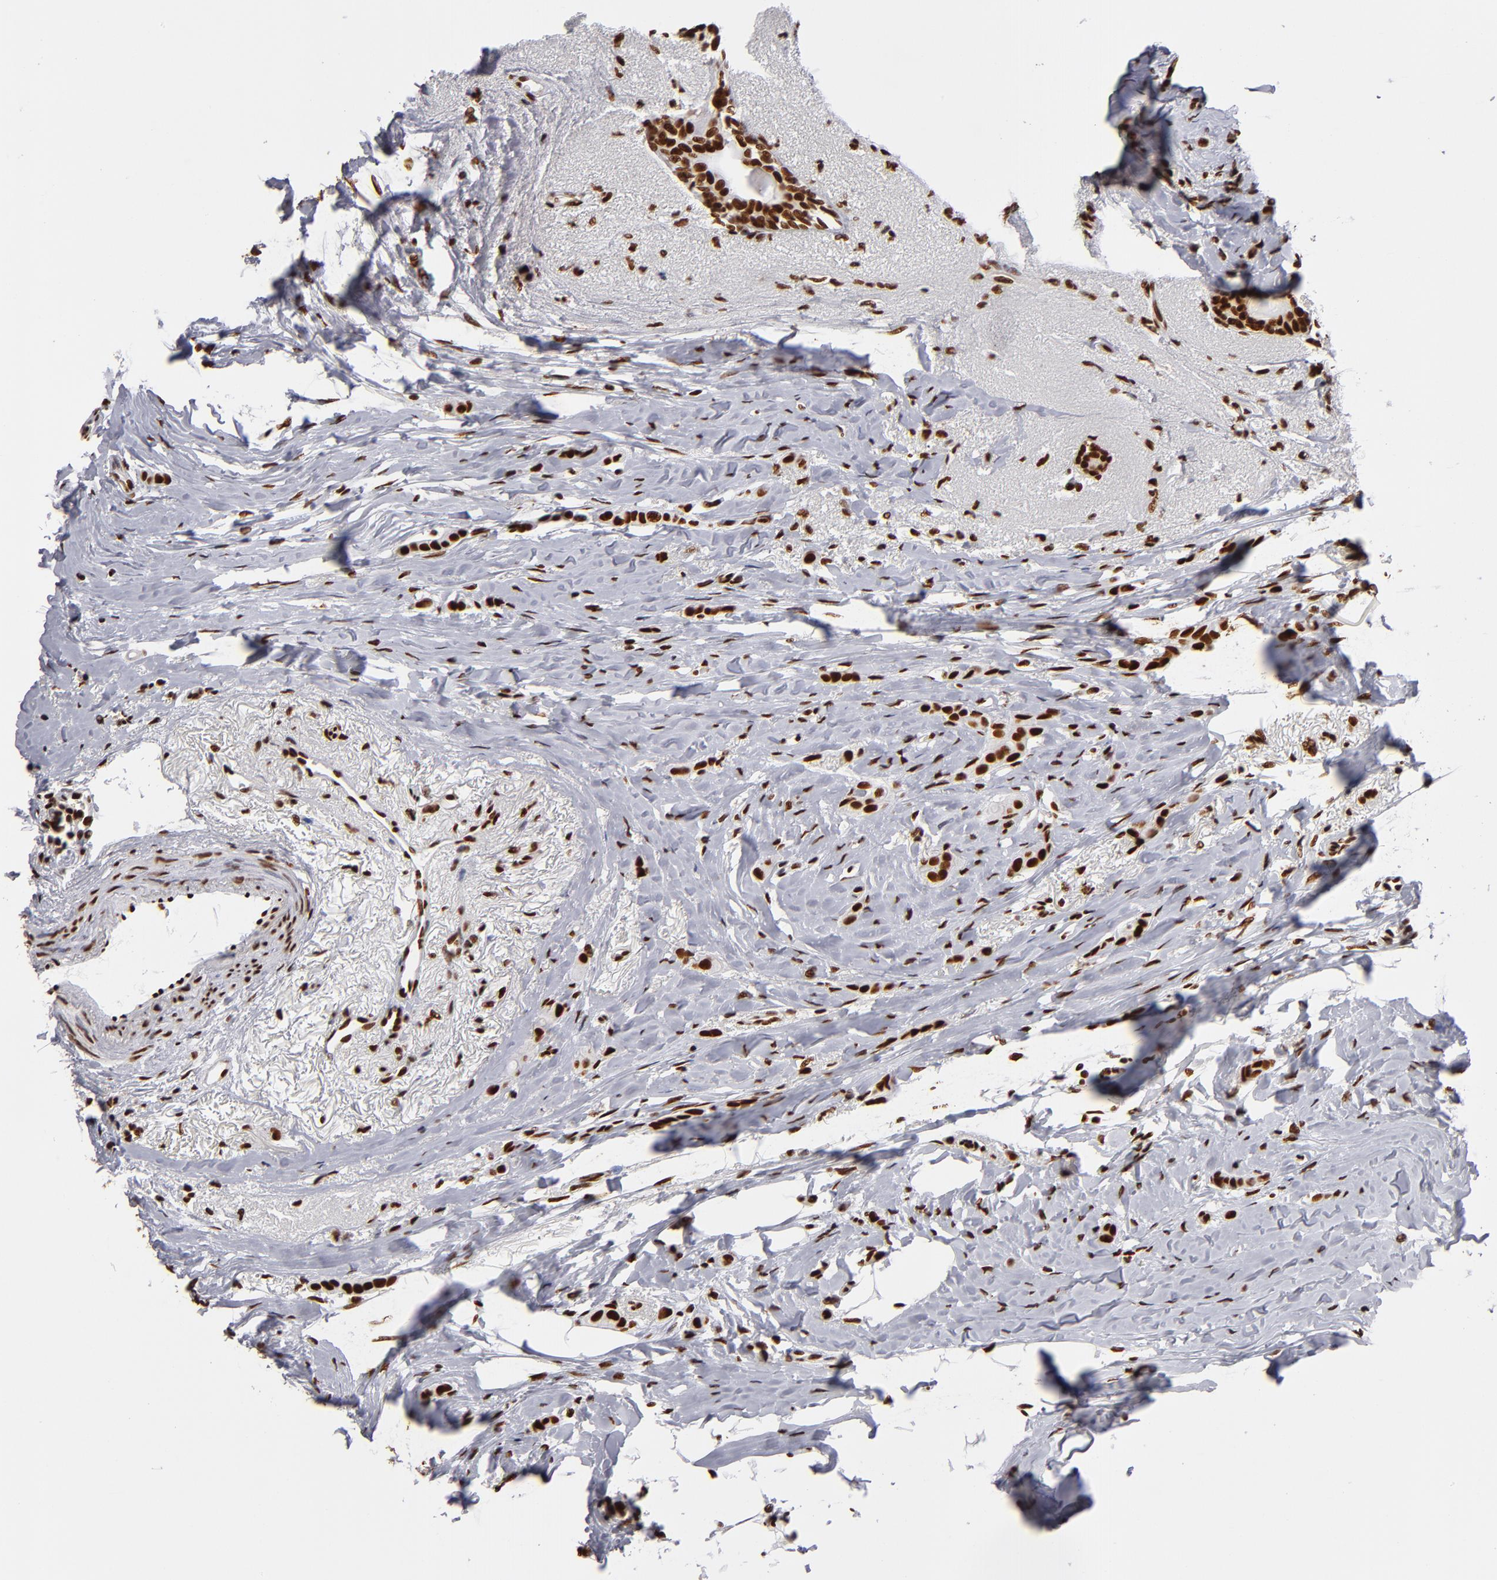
{"staining": {"intensity": "strong", "quantity": ">75%", "location": "nuclear"}, "tissue": "breast cancer", "cell_type": "Tumor cells", "image_type": "cancer", "snomed": [{"axis": "morphology", "description": "Lobular carcinoma"}, {"axis": "topography", "description": "Breast"}], "caption": "This image exhibits lobular carcinoma (breast) stained with immunohistochemistry to label a protein in brown. The nuclear of tumor cells show strong positivity for the protein. Nuclei are counter-stained blue.", "gene": "MRE11", "patient": {"sex": "female", "age": 55}}